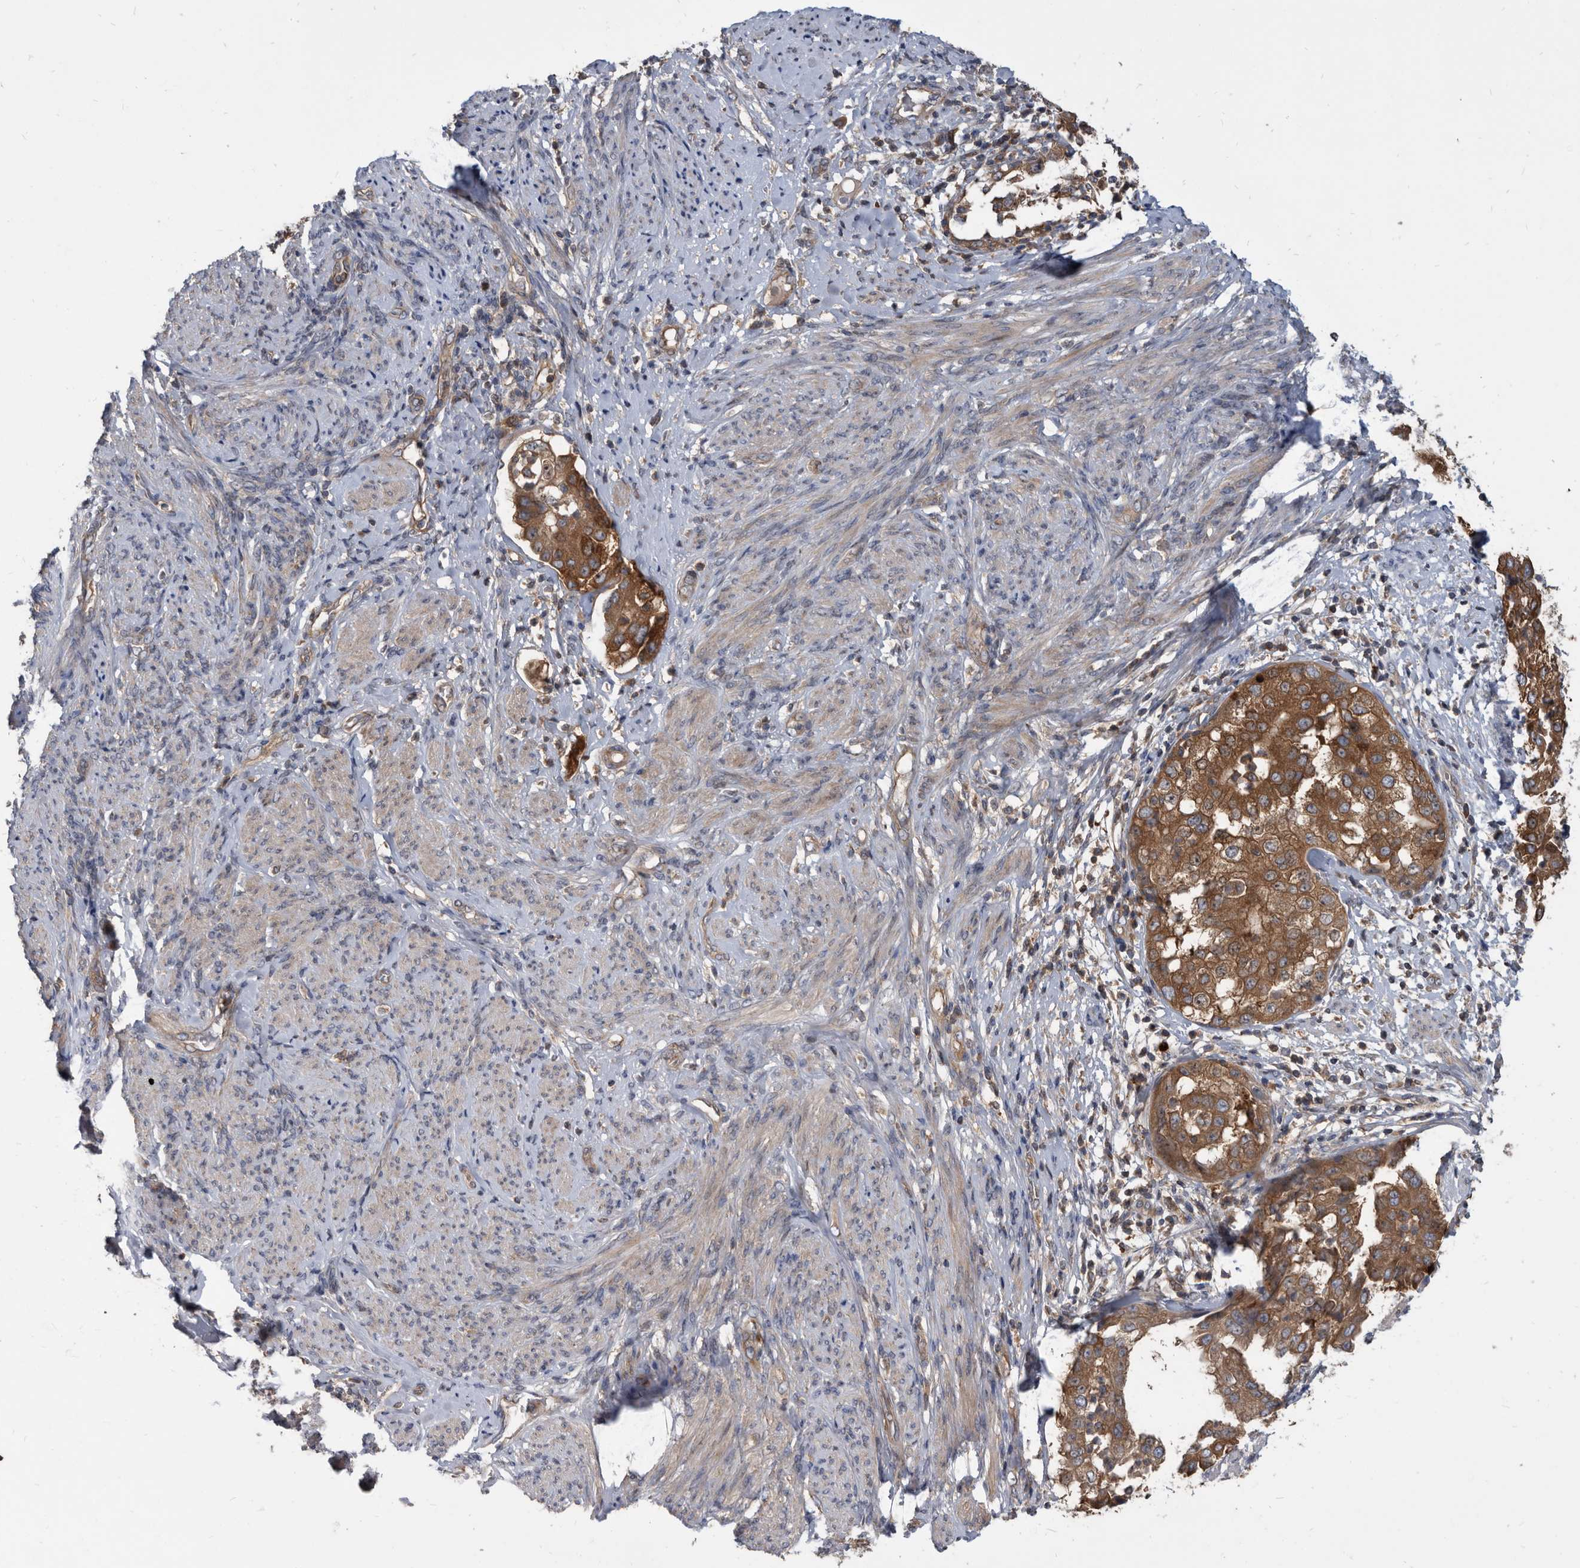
{"staining": {"intensity": "moderate", "quantity": ">75%", "location": "cytoplasmic/membranous,nuclear"}, "tissue": "endometrial cancer", "cell_type": "Tumor cells", "image_type": "cancer", "snomed": [{"axis": "morphology", "description": "Adenocarcinoma, NOS"}, {"axis": "topography", "description": "Endometrium"}], "caption": "Adenocarcinoma (endometrial) stained for a protein (brown) reveals moderate cytoplasmic/membranous and nuclear positive positivity in about >75% of tumor cells.", "gene": "APEH", "patient": {"sex": "female", "age": 85}}